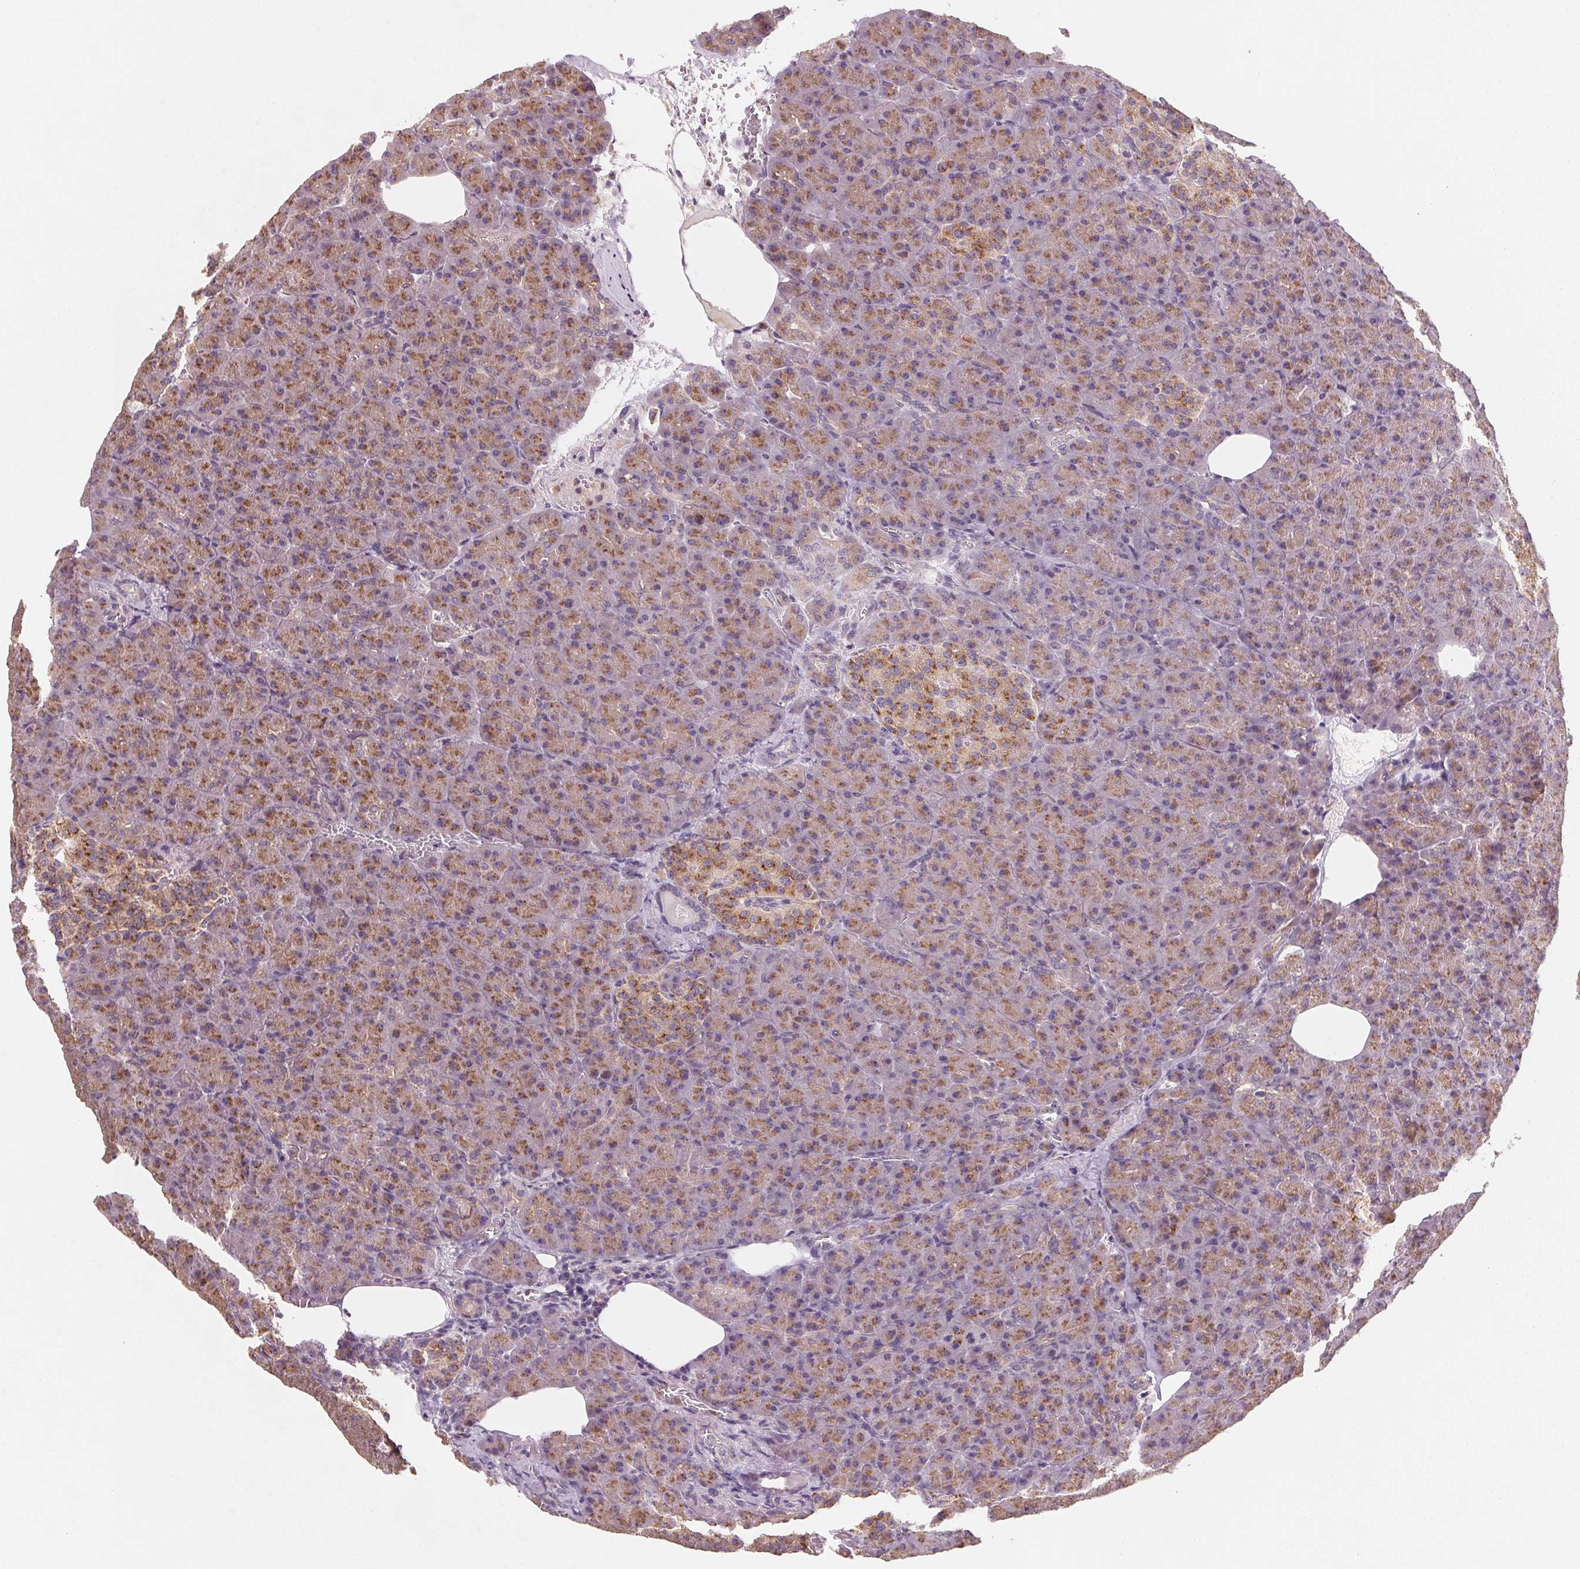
{"staining": {"intensity": "moderate", "quantity": ">75%", "location": "cytoplasmic/membranous"}, "tissue": "pancreas", "cell_type": "Exocrine glandular cells", "image_type": "normal", "snomed": [{"axis": "morphology", "description": "Normal tissue, NOS"}, {"axis": "topography", "description": "Pancreas"}], "caption": "Pancreas was stained to show a protein in brown. There is medium levels of moderate cytoplasmic/membranous staining in approximately >75% of exocrine glandular cells. The protein is shown in brown color, while the nuclei are stained blue.", "gene": "AP1S1", "patient": {"sex": "female", "age": 74}}